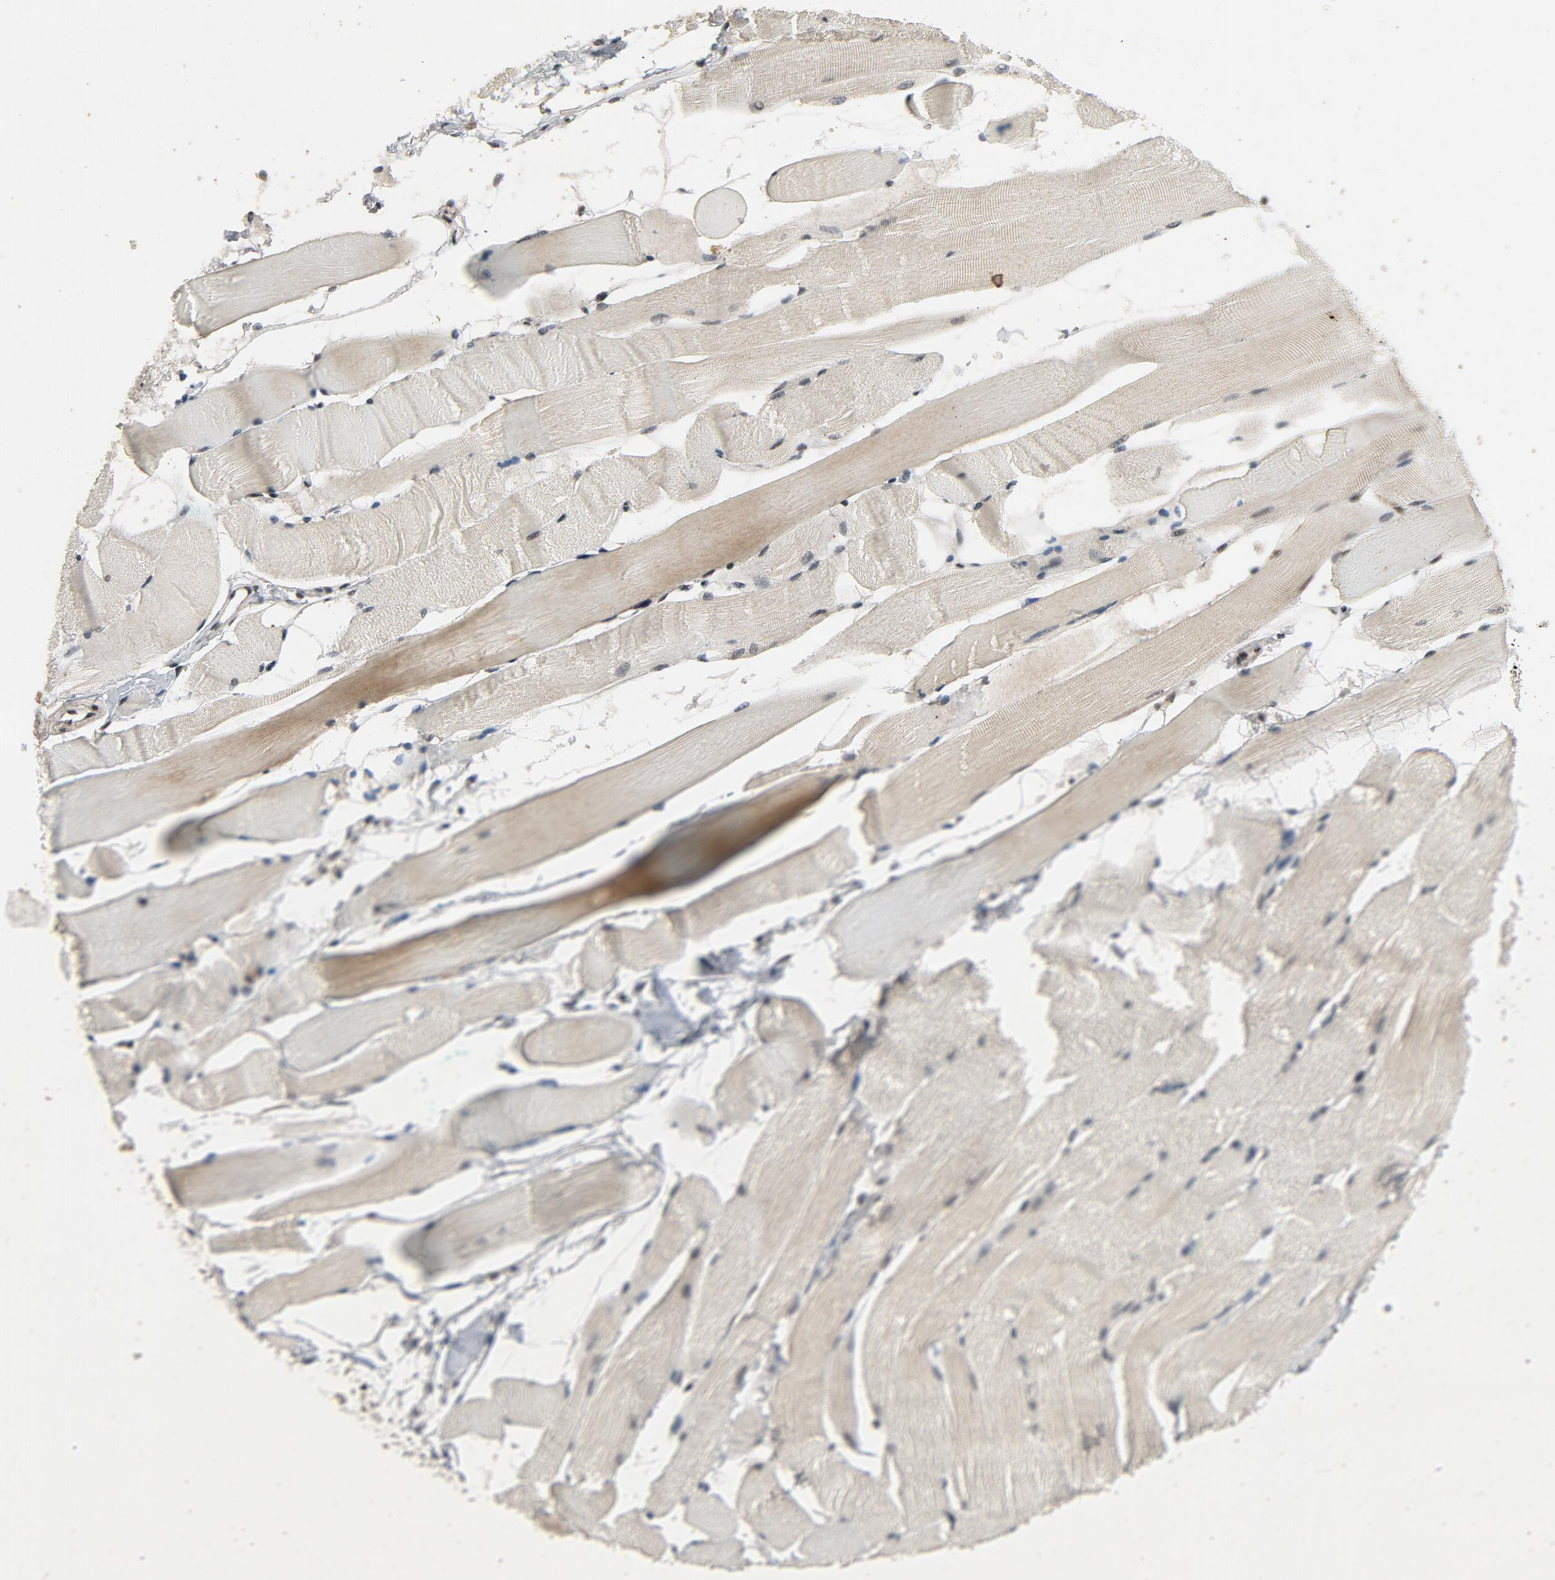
{"staining": {"intensity": "moderate", "quantity": ">75%", "location": "cytoplasmic/membranous,nuclear"}, "tissue": "skeletal muscle", "cell_type": "Myocytes", "image_type": "normal", "snomed": [{"axis": "morphology", "description": "Normal tissue, NOS"}, {"axis": "topography", "description": "Skeletal muscle"}, {"axis": "topography", "description": "Peripheral nerve tissue"}], "caption": "Skeletal muscle stained for a protein (brown) displays moderate cytoplasmic/membranous,nuclear positive expression in about >75% of myocytes.", "gene": "SMARCD1", "patient": {"sex": "female", "age": 84}}